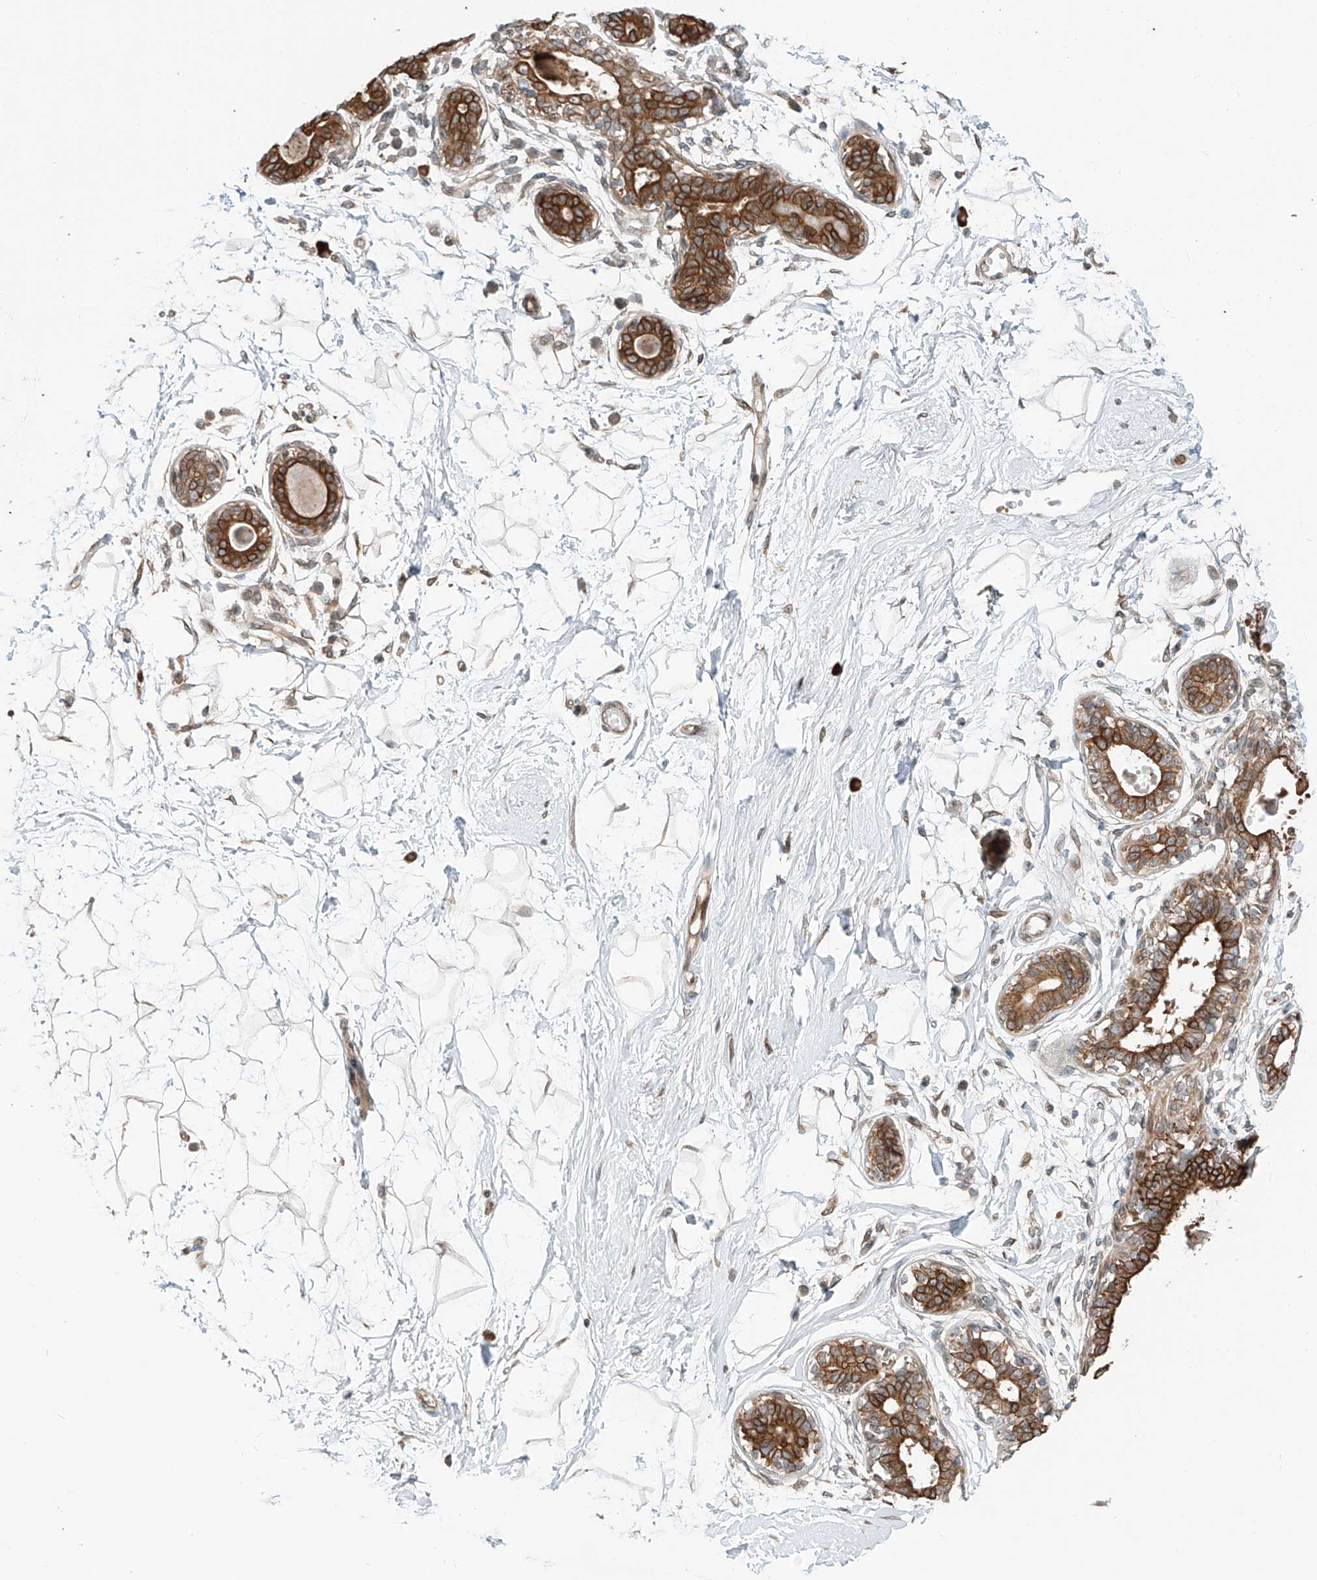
{"staining": {"intensity": "moderate", "quantity": "25%-75%", "location": "cytoplasmic/membranous"}, "tissue": "breast", "cell_type": "Adipocytes", "image_type": "normal", "snomed": [{"axis": "morphology", "description": "Normal tissue, NOS"}, {"axis": "topography", "description": "Breast"}], "caption": "High-magnification brightfield microscopy of unremarkable breast stained with DAB (brown) and counterstained with hematoxylin (blue). adipocytes exhibit moderate cytoplasmic/membranous expression is identified in approximately25%-75% of cells.", "gene": "CEP162", "patient": {"sex": "female", "age": 45}}